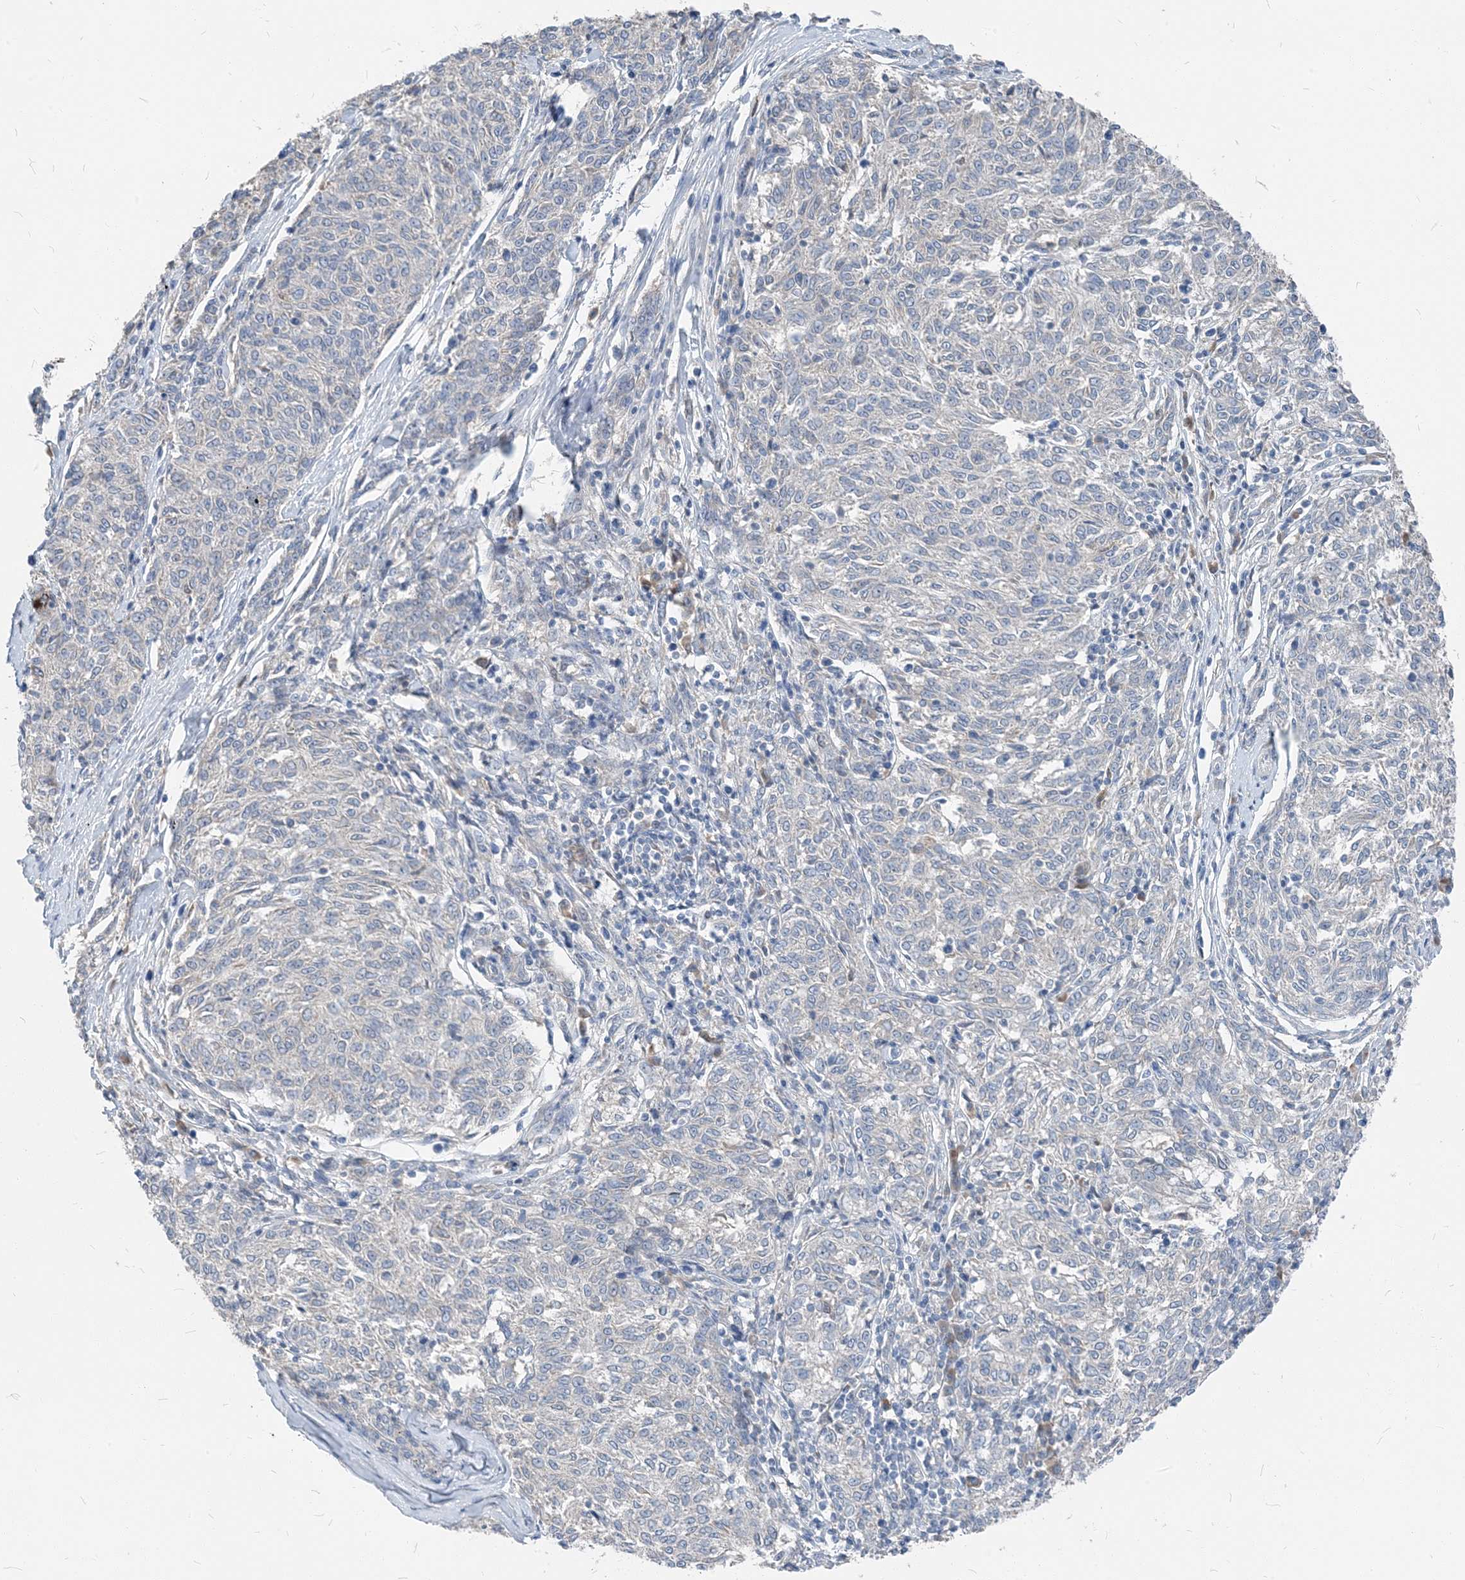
{"staining": {"intensity": "negative", "quantity": "none", "location": "none"}, "tissue": "melanoma", "cell_type": "Tumor cells", "image_type": "cancer", "snomed": [{"axis": "morphology", "description": "Malignant melanoma, NOS"}, {"axis": "topography", "description": "Skin"}], "caption": "A high-resolution image shows immunohistochemistry (IHC) staining of malignant melanoma, which reveals no significant staining in tumor cells. (DAB IHC visualized using brightfield microscopy, high magnification).", "gene": "NCOA7", "patient": {"sex": "female", "age": 72}}